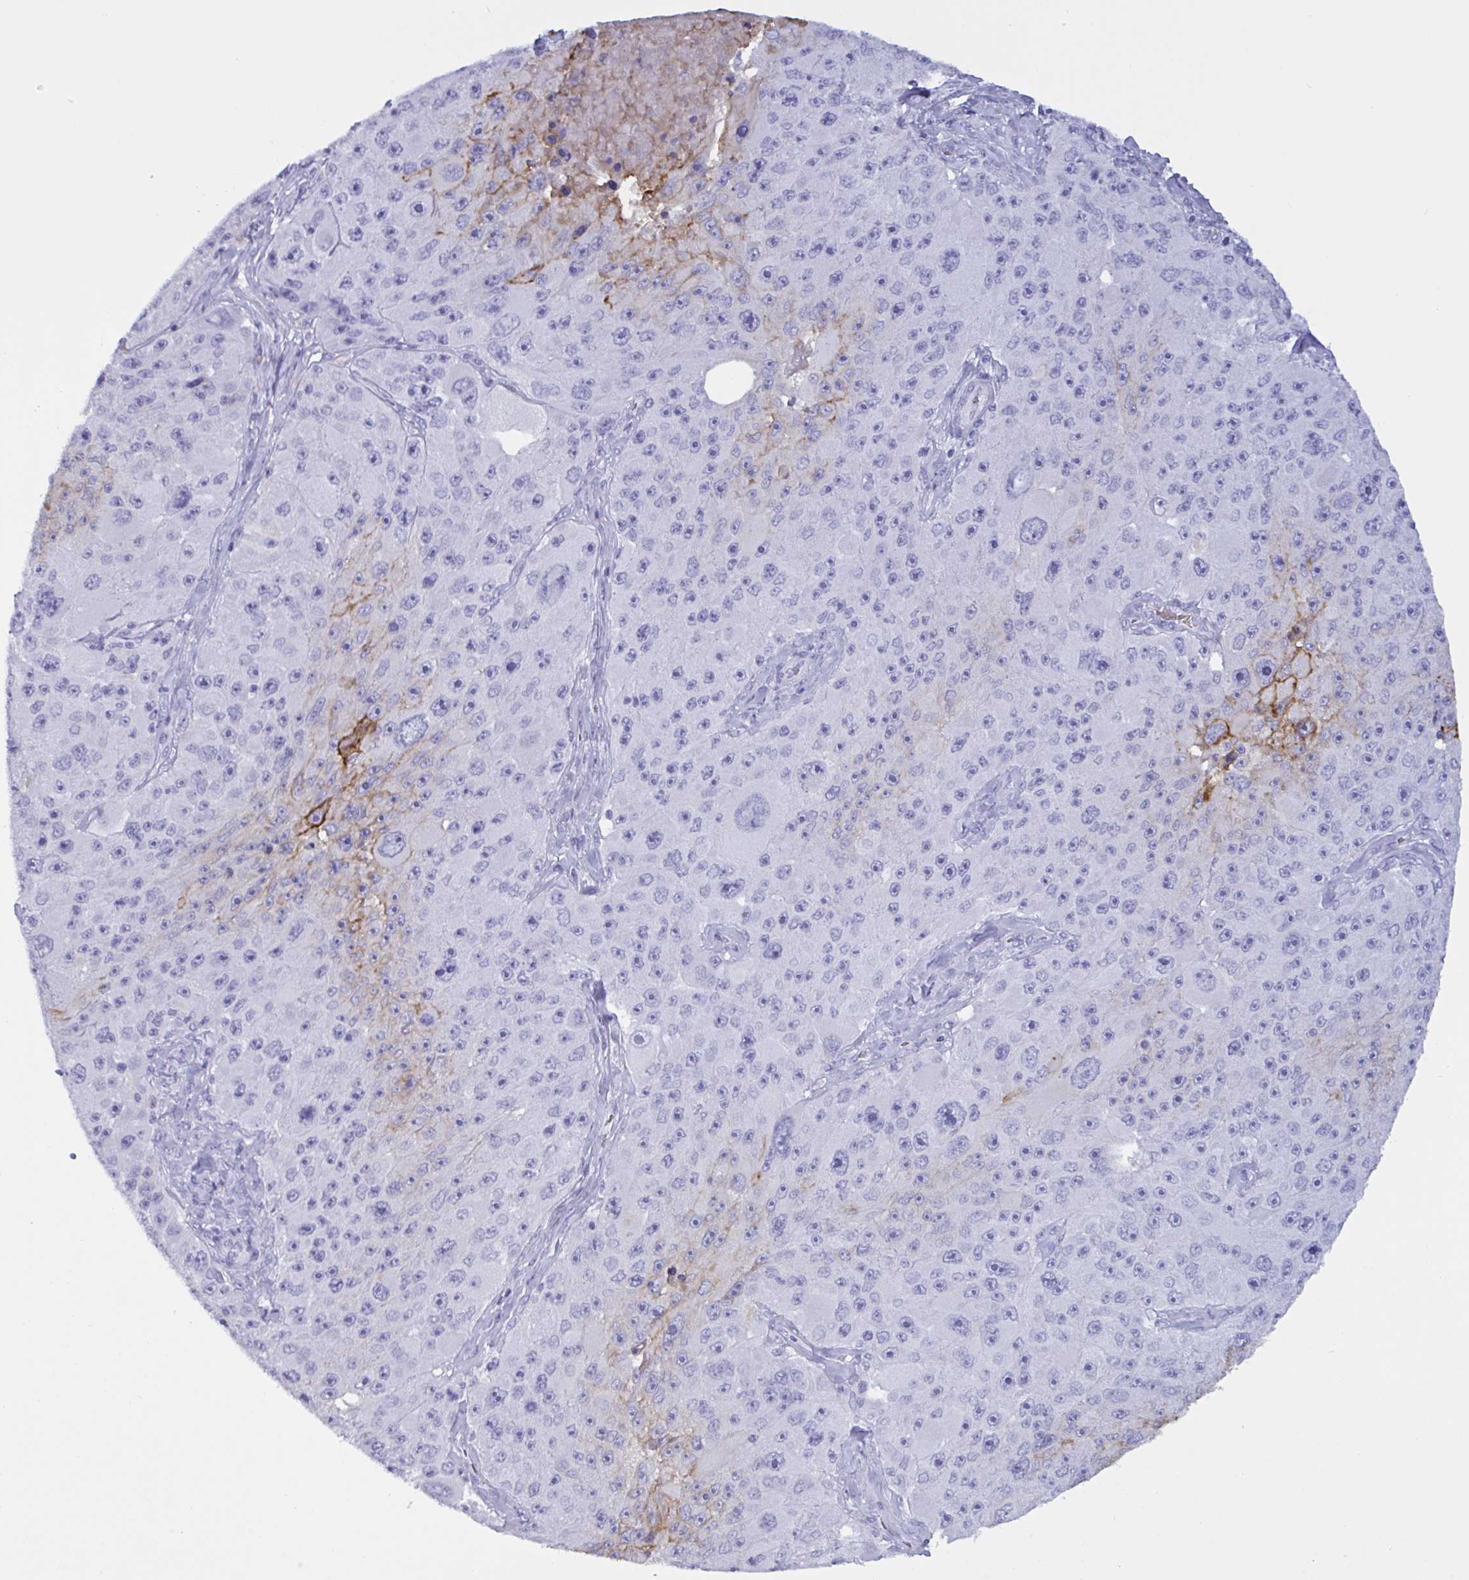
{"staining": {"intensity": "moderate", "quantity": "<25%", "location": "cytoplasmic/membranous"}, "tissue": "melanoma", "cell_type": "Tumor cells", "image_type": "cancer", "snomed": [{"axis": "morphology", "description": "Malignant melanoma, Metastatic site"}, {"axis": "topography", "description": "Lymph node"}], "caption": "The immunohistochemical stain labels moderate cytoplasmic/membranous expression in tumor cells of malignant melanoma (metastatic site) tissue.", "gene": "SLC2A1", "patient": {"sex": "male", "age": 62}}